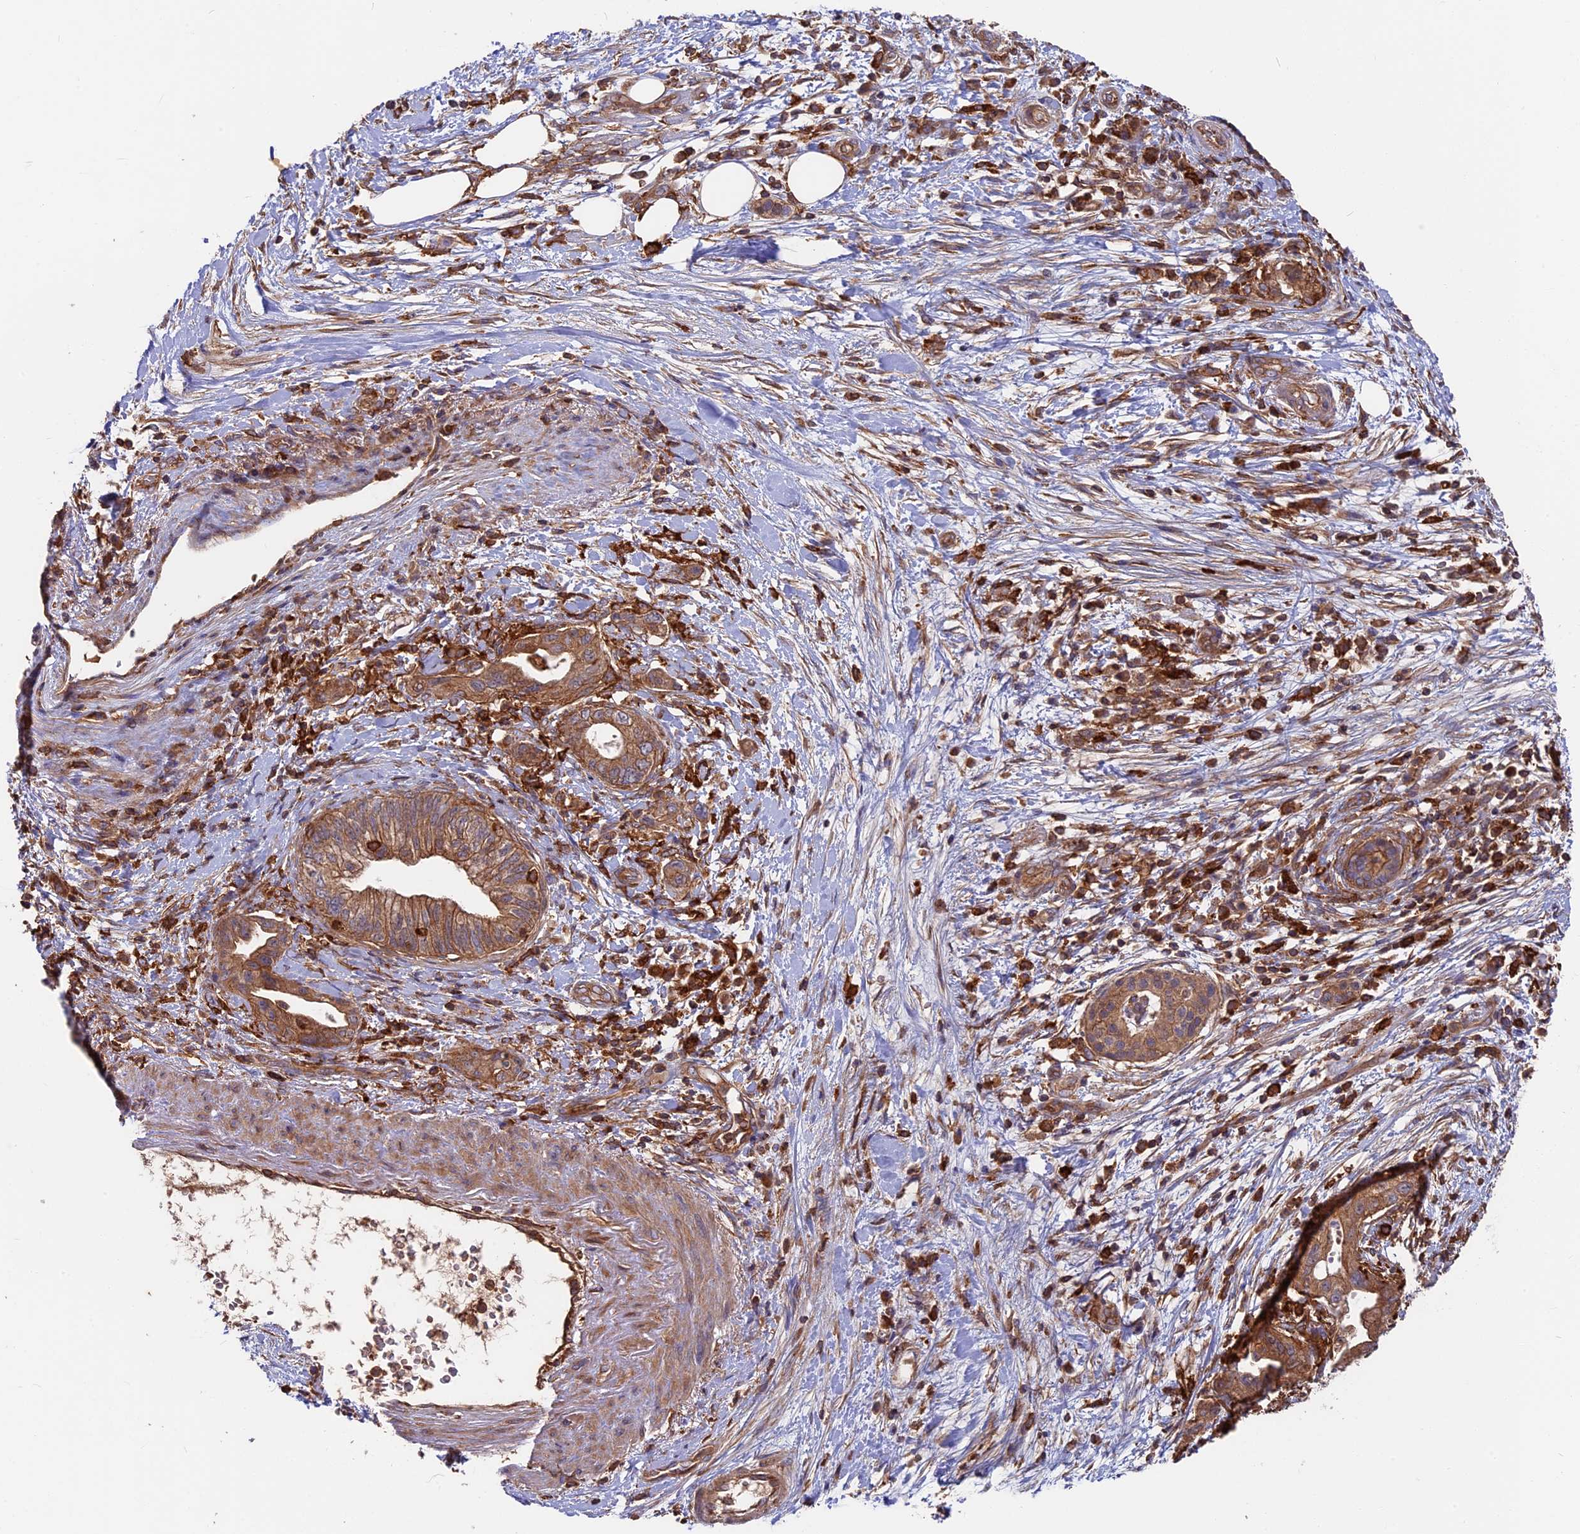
{"staining": {"intensity": "strong", "quantity": ">75%", "location": "cytoplasmic/membranous"}, "tissue": "pancreatic cancer", "cell_type": "Tumor cells", "image_type": "cancer", "snomed": [{"axis": "morphology", "description": "Adenocarcinoma, NOS"}, {"axis": "topography", "description": "Pancreas"}], "caption": "Brown immunohistochemical staining in human pancreatic cancer demonstrates strong cytoplasmic/membranous expression in about >75% of tumor cells.", "gene": "MYO9B", "patient": {"sex": "female", "age": 73}}